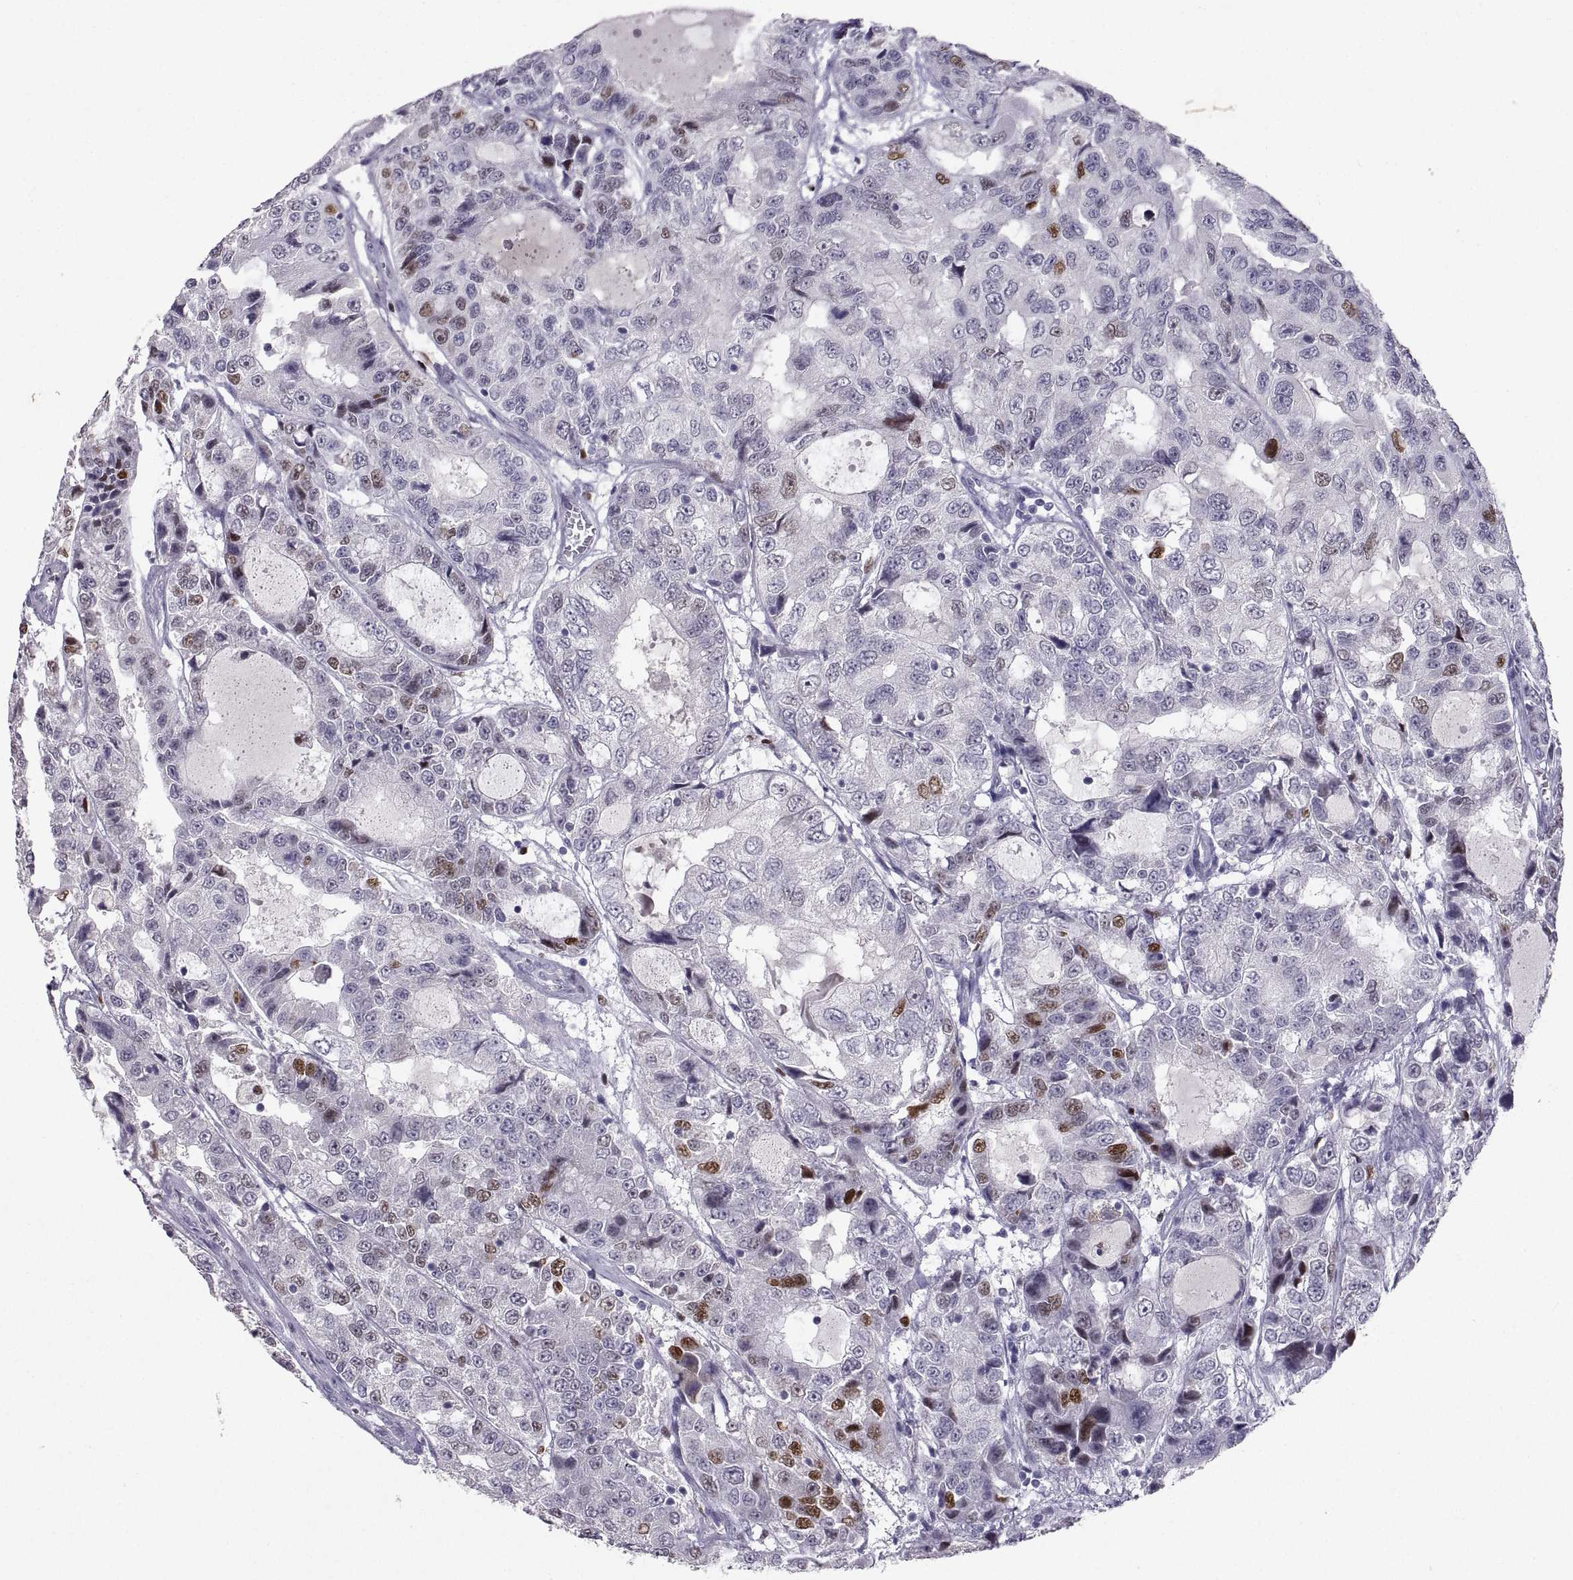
{"staining": {"intensity": "moderate", "quantity": "<25%", "location": "nuclear"}, "tissue": "urothelial cancer", "cell_type": "Tumor cells", "image_type": "cancer", "snomed": [{"axis": "morphology", "description": "Urothelial carcinoma, NOS"}, {"axis": "morphology", "description": "Urothelial carcinoma, High grade"}, {"axis": "topography", "description": "Urinary bladder"}], "caption": "This is a photomicrograph of IHC staining of urothelial cancer, which shows moderate positivity in the nuclear of tumor cells.", "gene": "SOX21", "patient": {"sex": "female", "age": 73}}